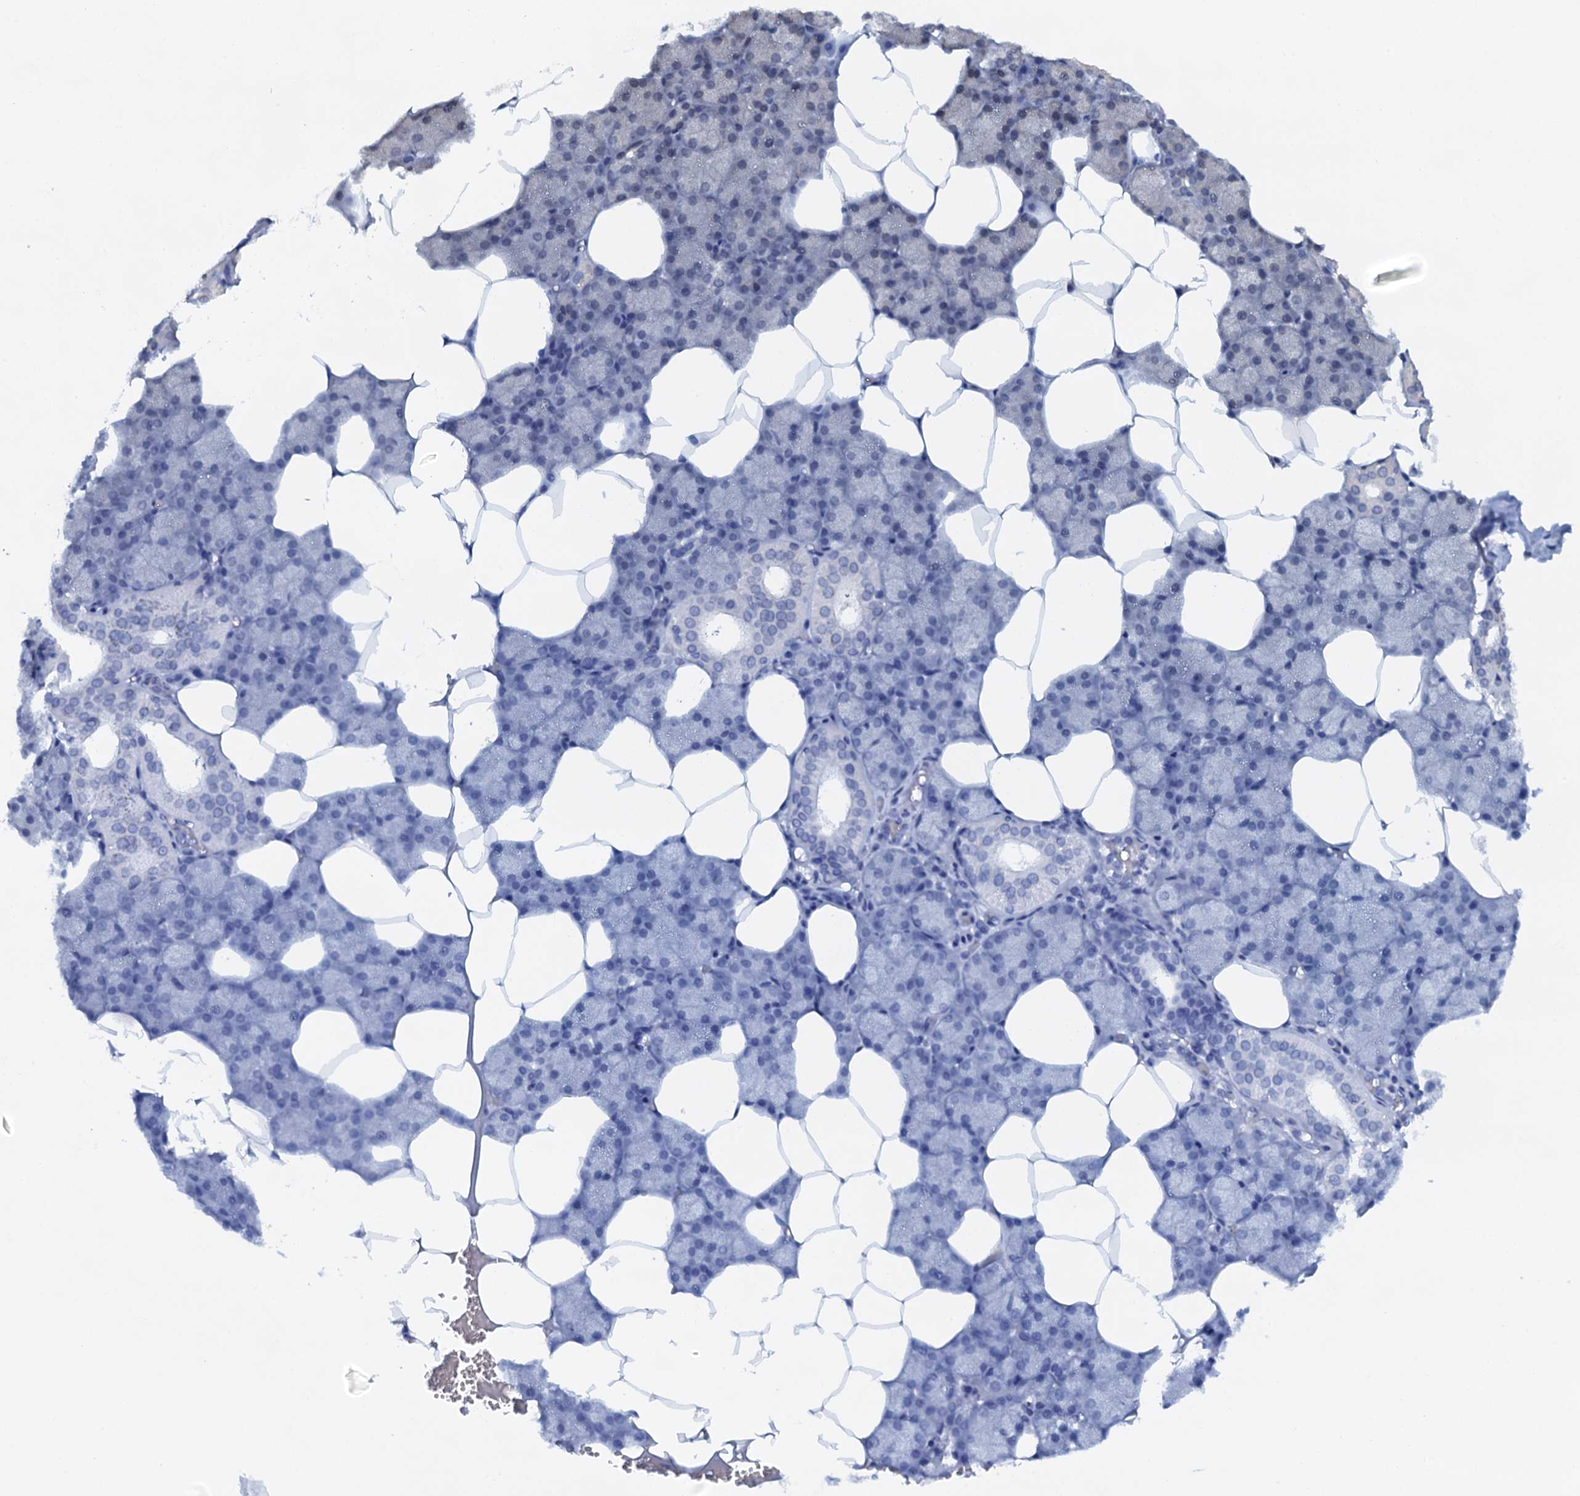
{"staining": {"intensity": "moderate", "quantity": "<25%", "location": "cytoplasmic/membranous"}, "tissue": "salivary gland", "cell_type": "Glandular cells", "image_type": "normal", "snomed": [{"axis": "morphology", "description": "Normal tissue, NOS"}, {"axis": "topography", "description": "Salivary gland"}], "caption": "DAB (3,3'-diaminobenzidine) immunohistochemical staining of unremarkable human salivary gland demonstrates moderate cytoplasmic/membranous protein positivity in approximately <25% of glandular cells. (DAB IHC, brown staining for protein, blue staining for nuclei).", "gene": "SNTA1", "patient": {"sex": "male", "age": 62}}